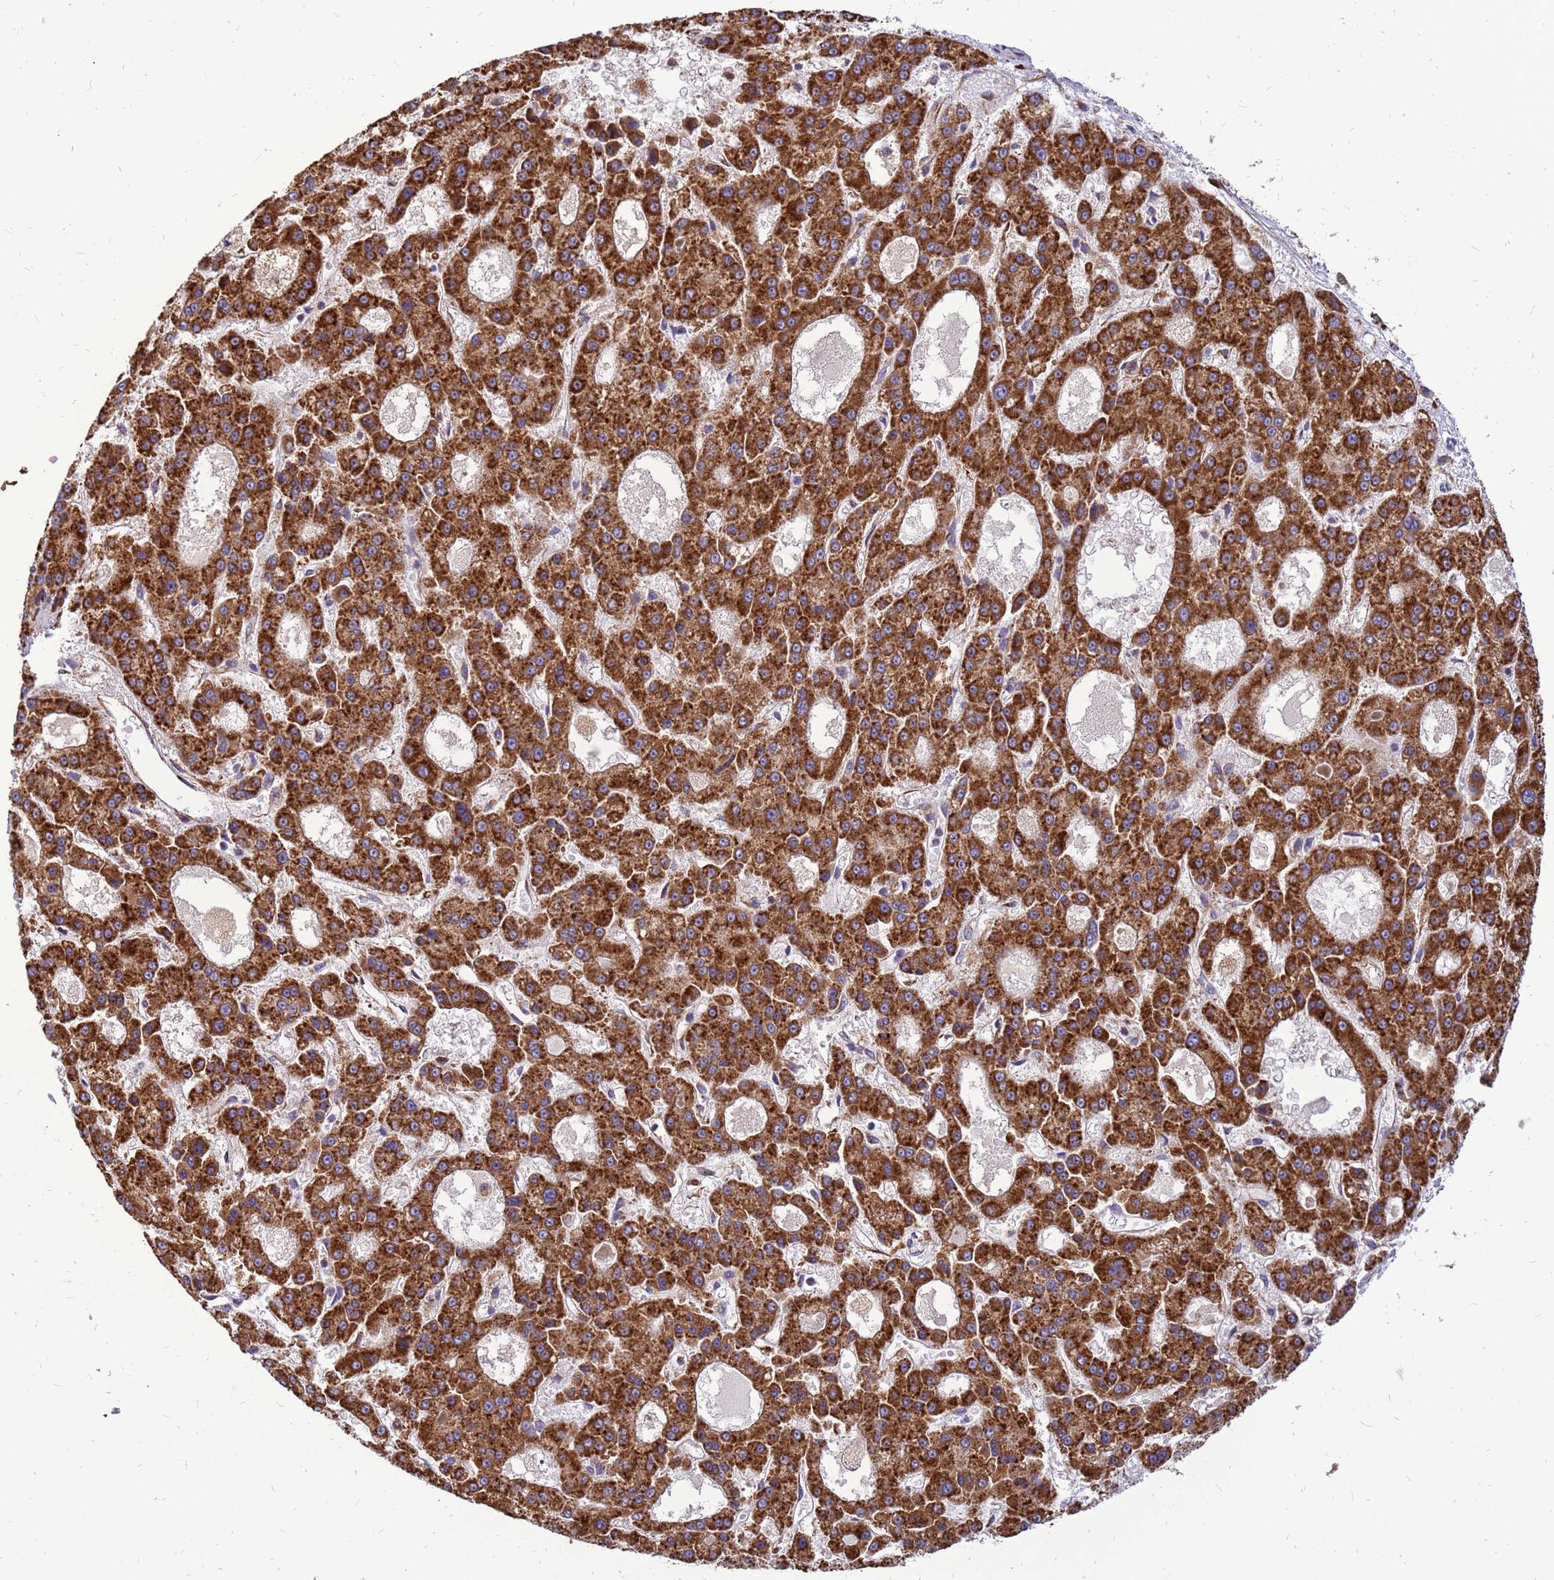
{"staining": {"intensity": "strong", "quantity": ">75%", "location": "cytoplasmic/membranous"}, "tissue": "liver cancer", "cell_type": "Tumor cells", "image_type": "cancer", "snomed": [{"axis": "morphology", "description": "Carcinoma, Hepatocellular, NOS"}, {"axis": "topography", "description": "Liver"}], "caption": "Protein staining of liver hepatocellular carcinoma tissue shows strong cytoplasmic/membranous positivity in about >75% of tumor cells.", "gene": "RPL8", "patient": {"sex": "male", "age": 70}}